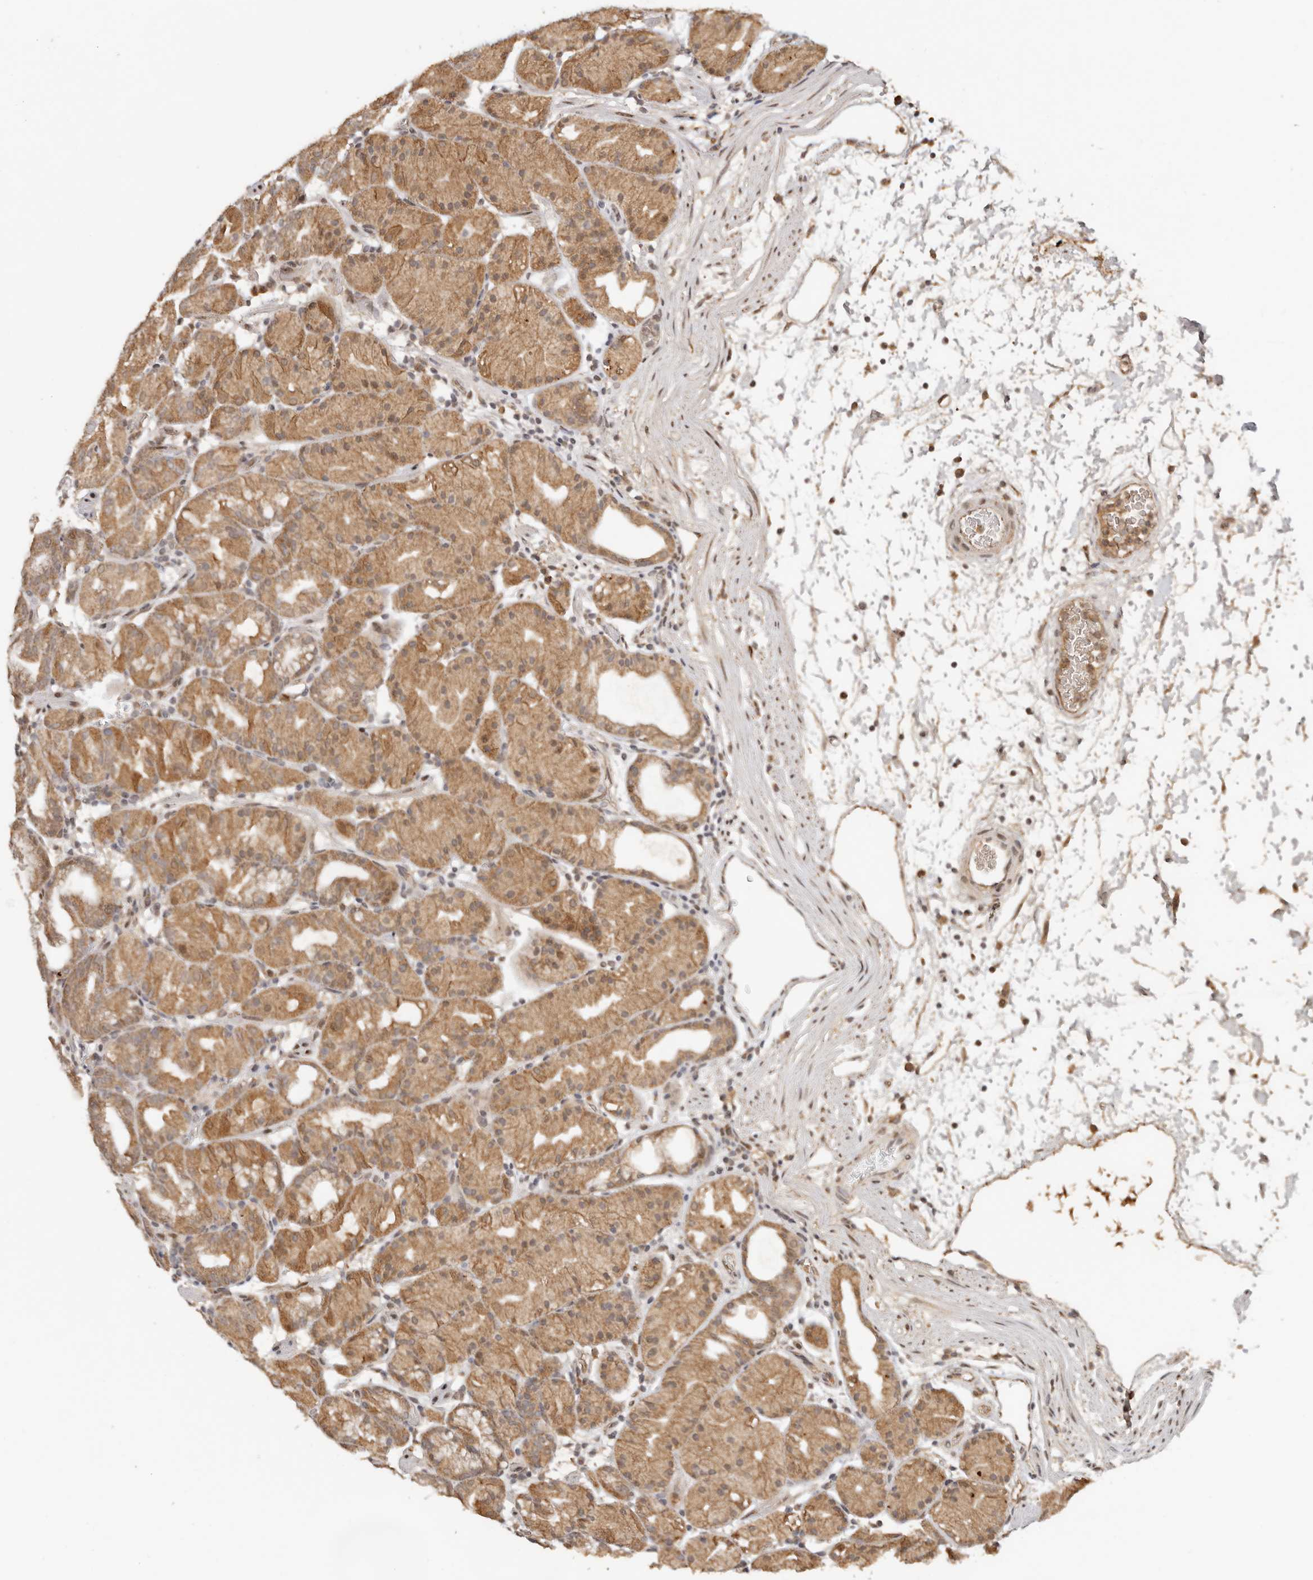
{"staining": {"intensity": "moderate", "quantity": ">75%", "location": "cytoplasmic/membranous,nuclear"}, "tissue": "stomach", "cell_type": "Glandular cells", "image_type": "normal", "snomed": [{"axis": "morphology", "description": "Normal tissue, NOS"}, {"axis": "topography", "description": "Stomach, upper"}], "caption": "High-power microscopy captured an immunohistochemistry (IHC) histopathology image of benign stomach, revealing moderate cytoplasmic/membranous,nuclear positivity in approximately >75% of glandular cells. (DAB (3,3'-diaminobenzidine) = brown stain, brightfield microscopy at high magnification).", "gene": "SEC14L1", "patient": {"sex": "male", "age": 48}}